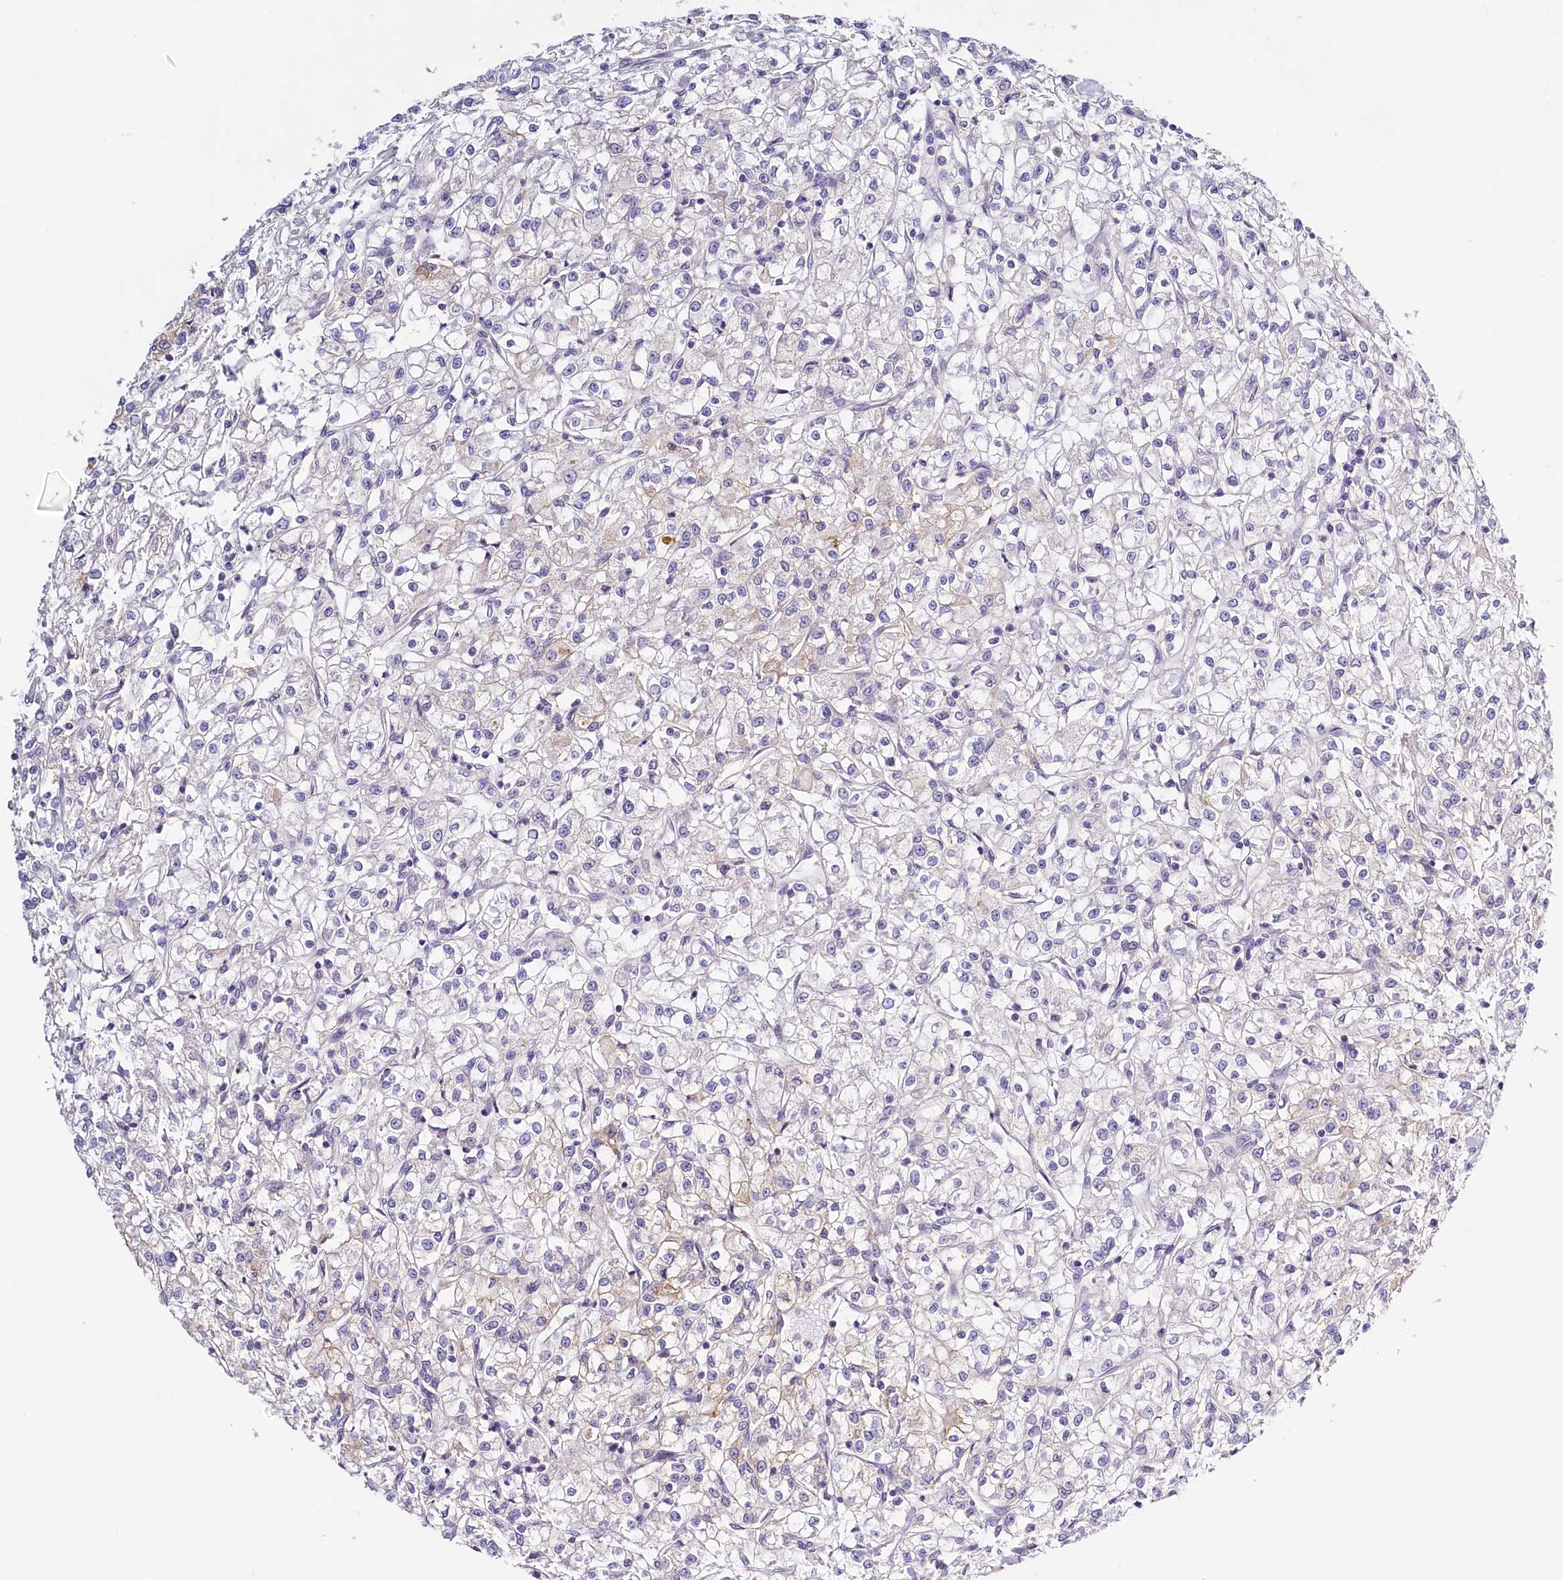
{"staining": {"intensity": "negative", "quantity": "none", "location": "none"}, "tissue": "renal cancer", "cell_type": "Tumor cells", "image_type": "cancer", "snomed": [{"axis": "morphology", "description": "Adenocarcinoma, NOS"}, {"axis": "topography", "description": "Kidney"}], "caption": "Micrograph shows no protein staining in tumor cells of adenocarcinoma (renal) tissue.", "gene": "PDE6D", "patient": {"sex": "female", "age": 59}}